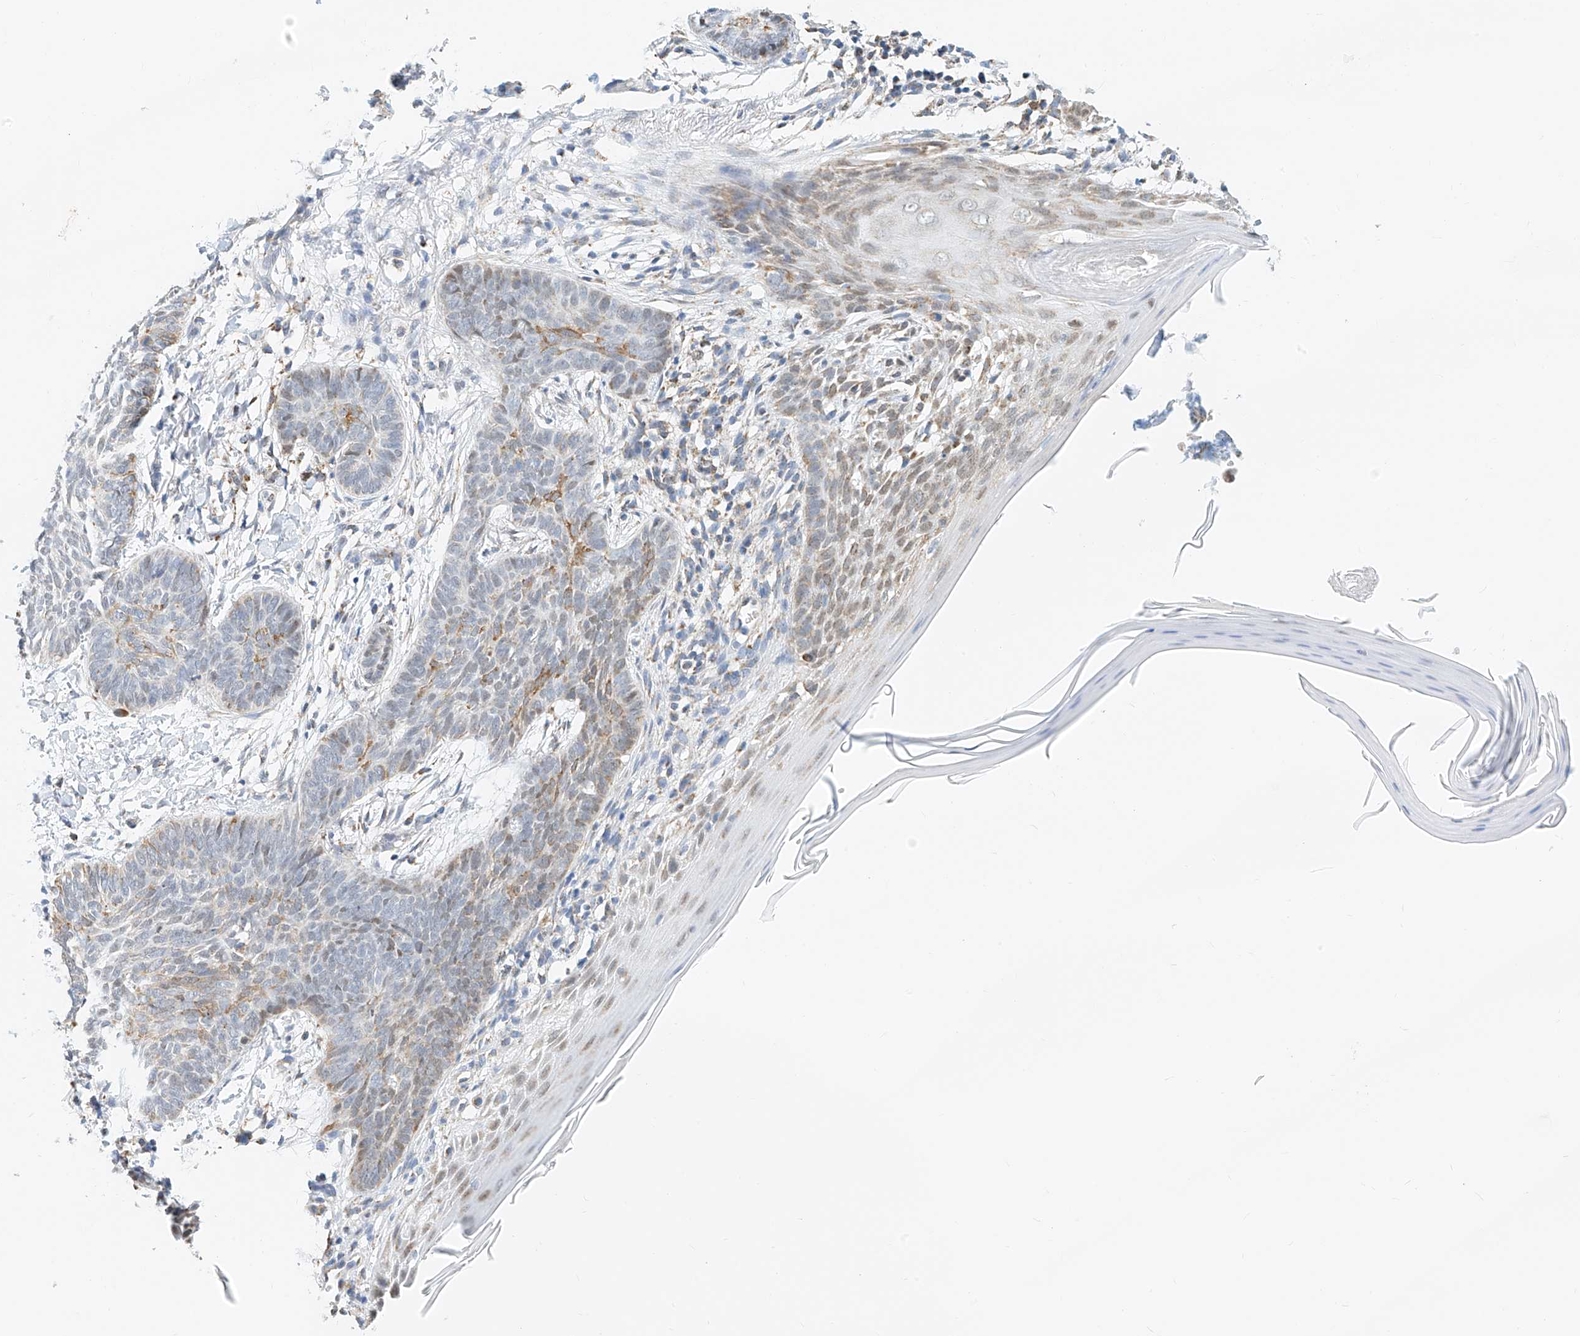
{"staining": {"intensity": "weak", "quantity": "25%-75%", "location": "cytoplasmic/membranous"}, "tissue": "skin cancer", "cell_type": "Tumor cells", "image_type": "cancer", "snomed": [{"axis": "morphology", "description": "Normal tissue, NOS"}, {"axis": "morphology", "description": "Basal cell carcinoma"}, {"axis": "topography", "description": "Skin"}], "caption": "Protein staining exhibits weak cytoplasmic/membranous staining in approximately 25%-75% of tumor cells in skin cancer. Nuclei are stained in blue.", "gene": "NALCN", "patient": {"sex": "male", "age": 50}}